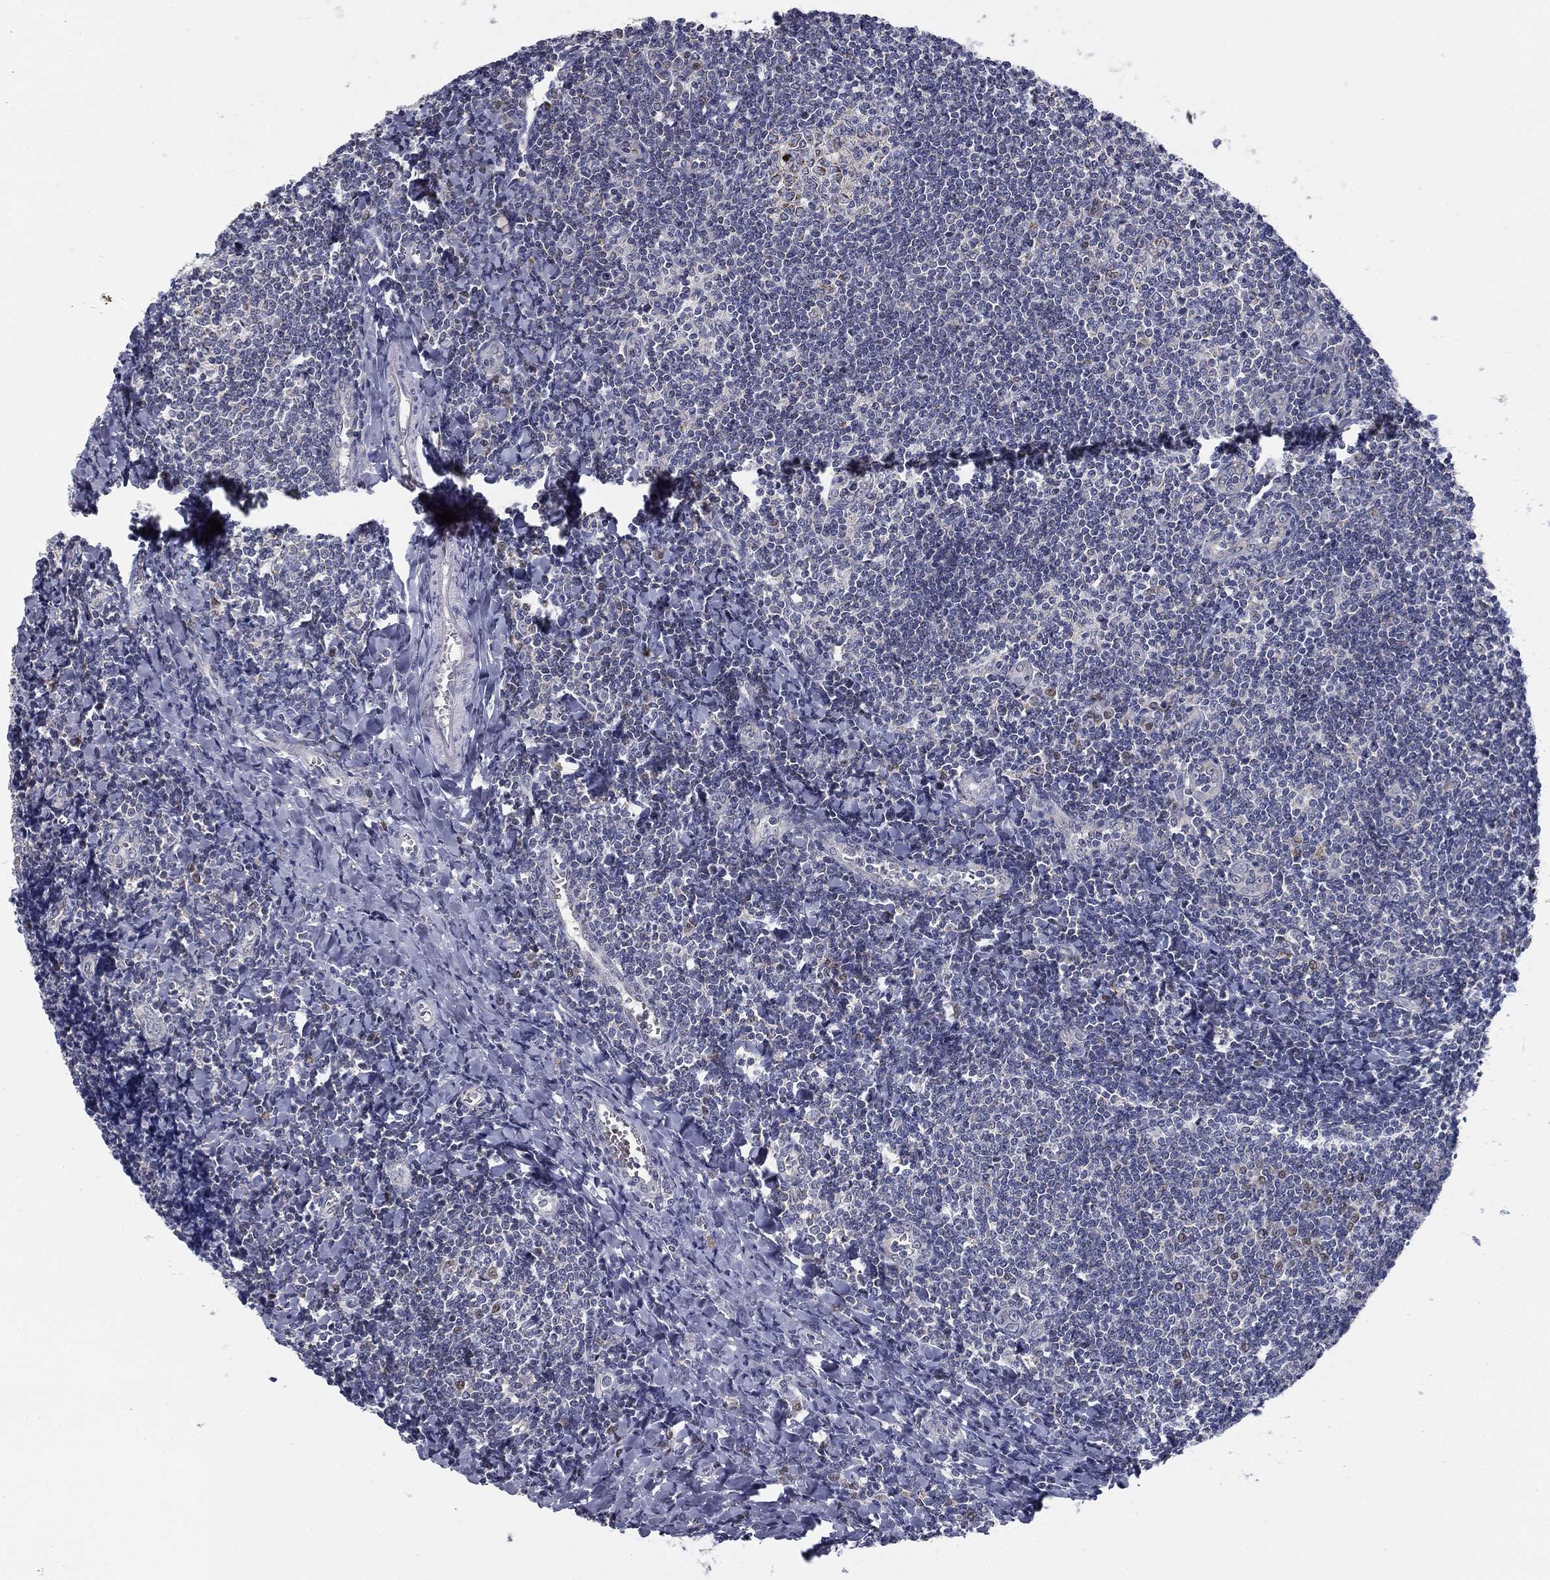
{"staining": {"intensity": "negative", "quantity": "none", "location": "none"}, "tissue": "tonsil", "cell_type": "Germinal center cells", "image_type": "normal", "snomed": [{"axis": "morphology", "description": "Normal tissue, NOS"}, {"axis": "topography", "description": "Tonsil"}], "caption": "A histopathology image of human tonsil is negative for staining in germinal center cells. (Stains: DAB (3,3'-diaminobenzidine) IHC with hematoxylin counter stain, Microscopy: brightfield microscopy at high magnification).", "gene": "SLC2A9", "patient": {"sex": "female", "age": 12}}